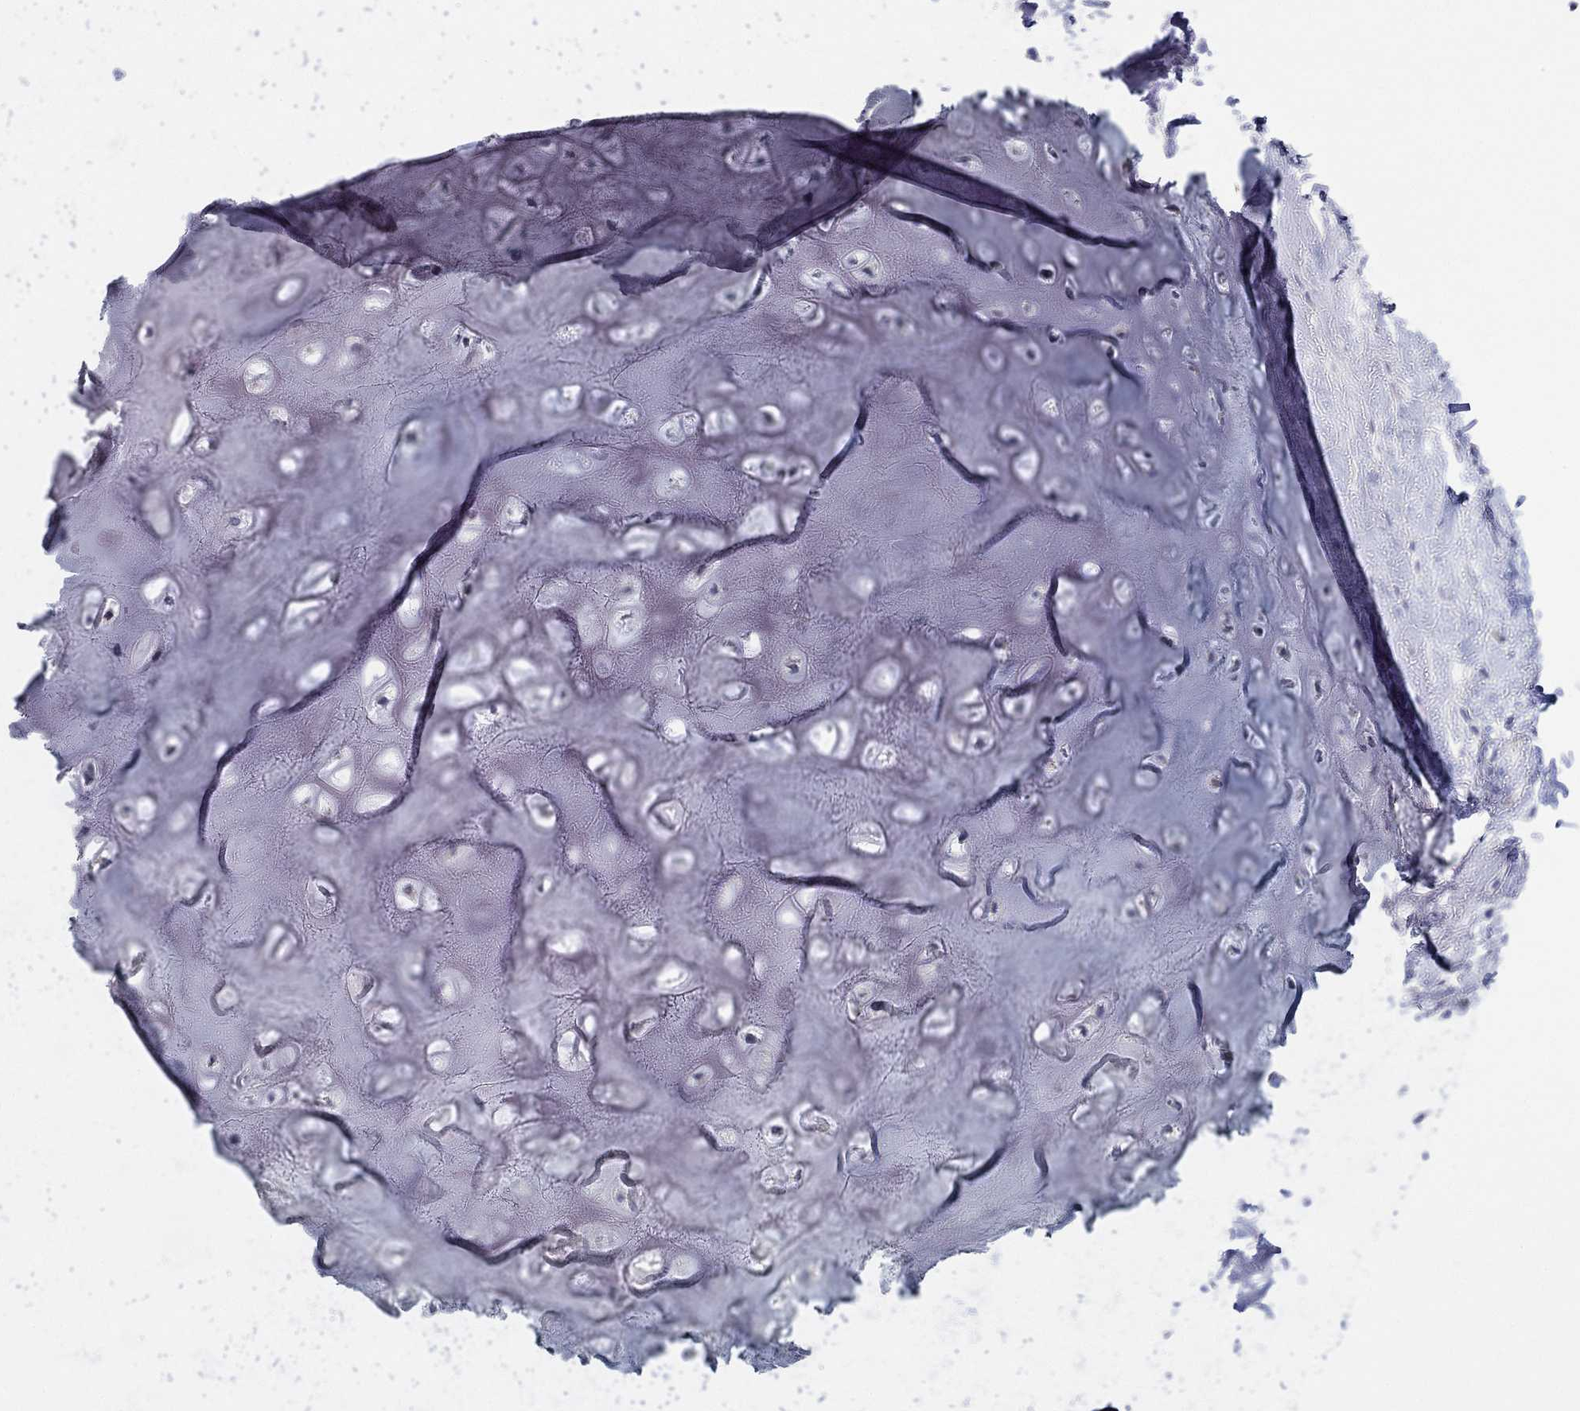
{"staining": {"intensity": "negative", "quantity": "none", "location": "none"}, "tissue": "adipose tissue", "cell_type": "Adipocytes", "image_type": "normal", "snomed": [{"axis": "morphology", "description": "Normal tissue, NOS"}, {"axis": "morphology", "description": "Squamous cell carcinoma, NOS"}, {"axis": "topography", "description": "Cartilage tissue"}, {"axis": "topography", "description": "Head-Neck"}], "caption": "DAB immunohistochemical staining of benign adipose tissue displays no significant positivity in adipocytes.", "gene": "QRFPR", "patient": {"sex": "male", "age": 62}}